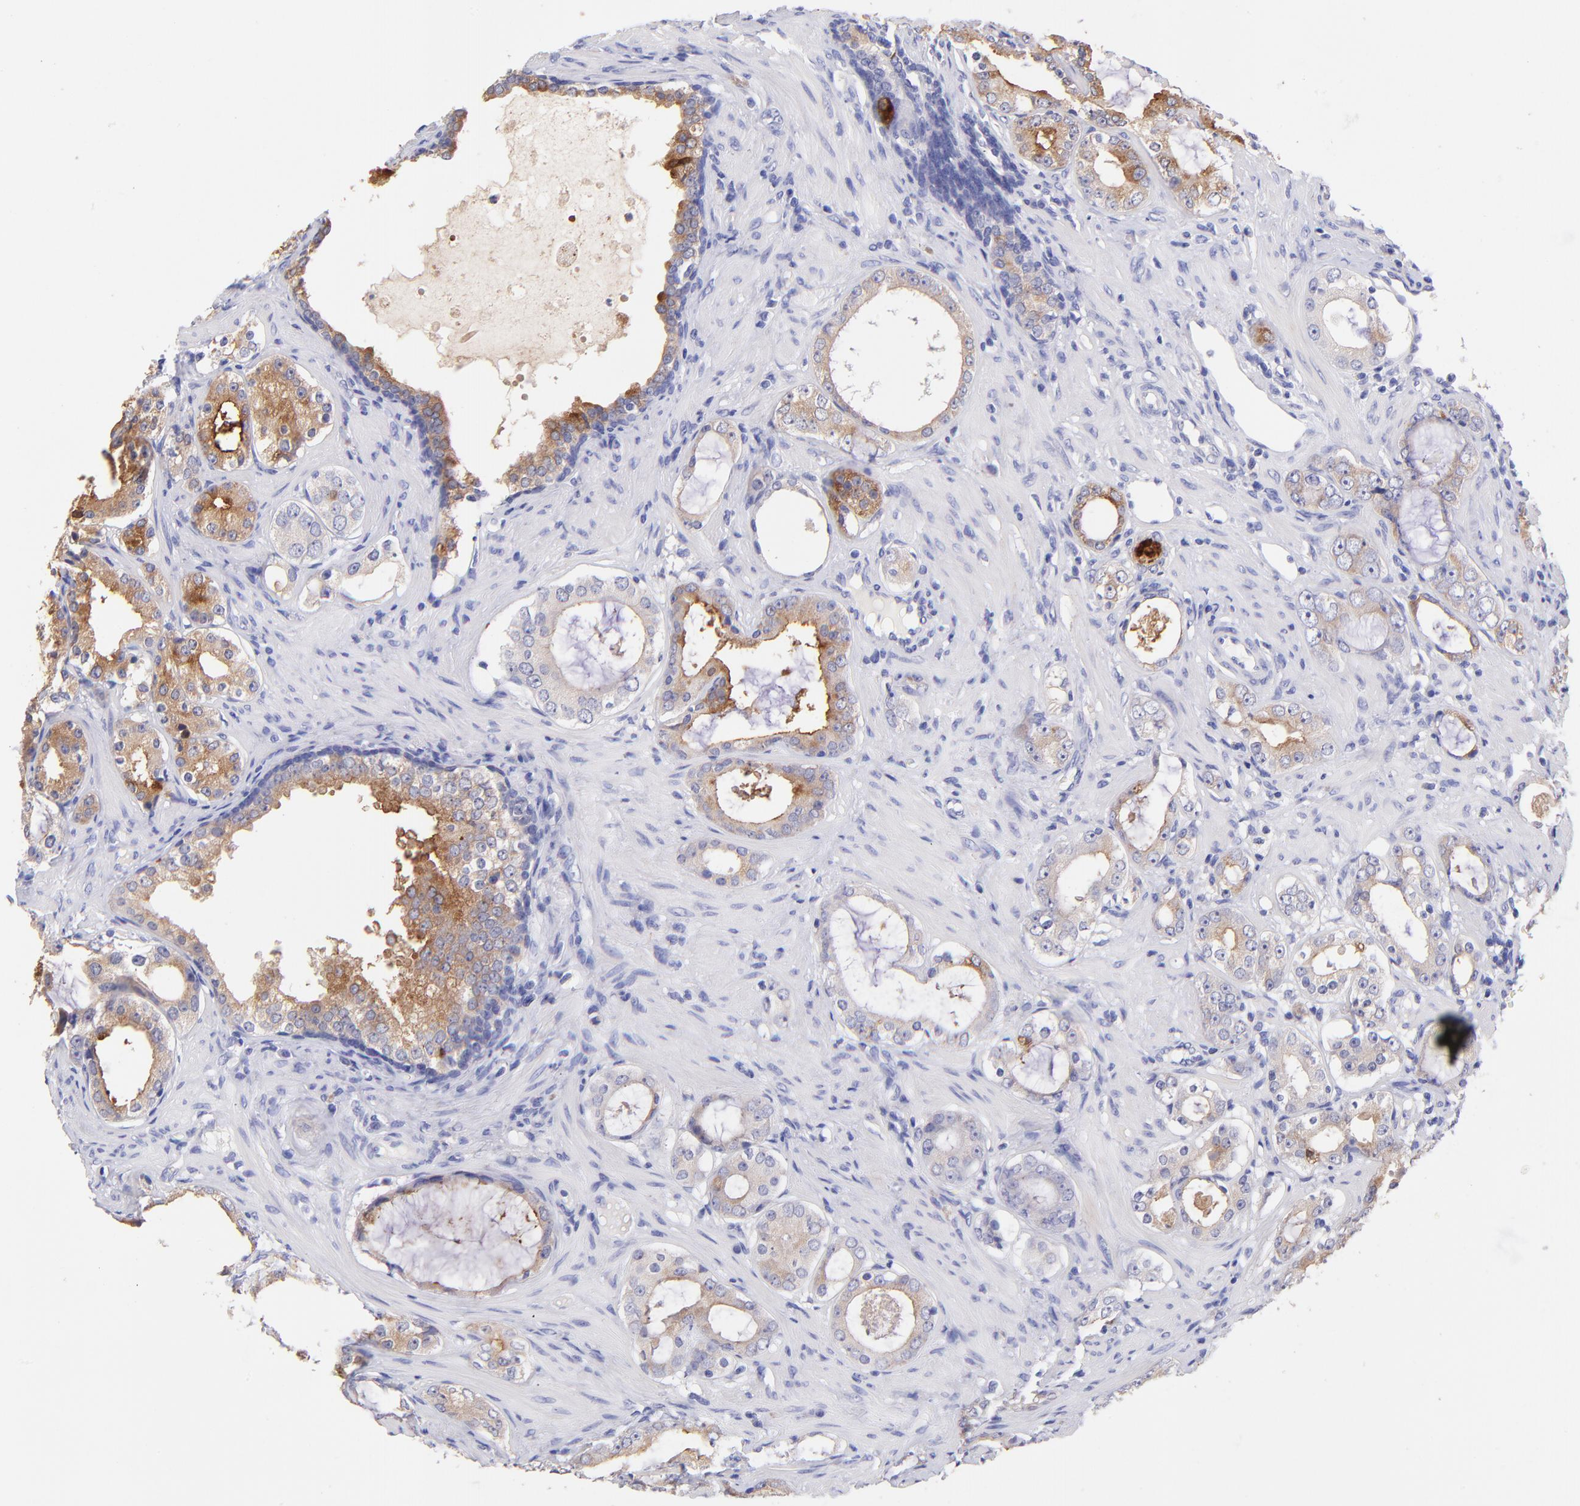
{"staining": {"intensity": "weak", "quantity": ">75%", "location": "cytoplasmic/membranous"}, "tissue": "prostate cancer", "cell_type": "Tumor cells", "image_type": "cancer", "snomed": [{"axis": "morphology", "description": "Adenocarcinoma, Medium grade"}, {"axis": "topography", "description": "Prostate"}], "caption": "Adenocarcinoma (medium-grade) (prostate) stained with a brown dye reveals weak cytoplasmic/membranous positive expression in about >75% of tumor cells.", "gene": "RAB3B", "patient": {"sex": "male", "age": 73}}